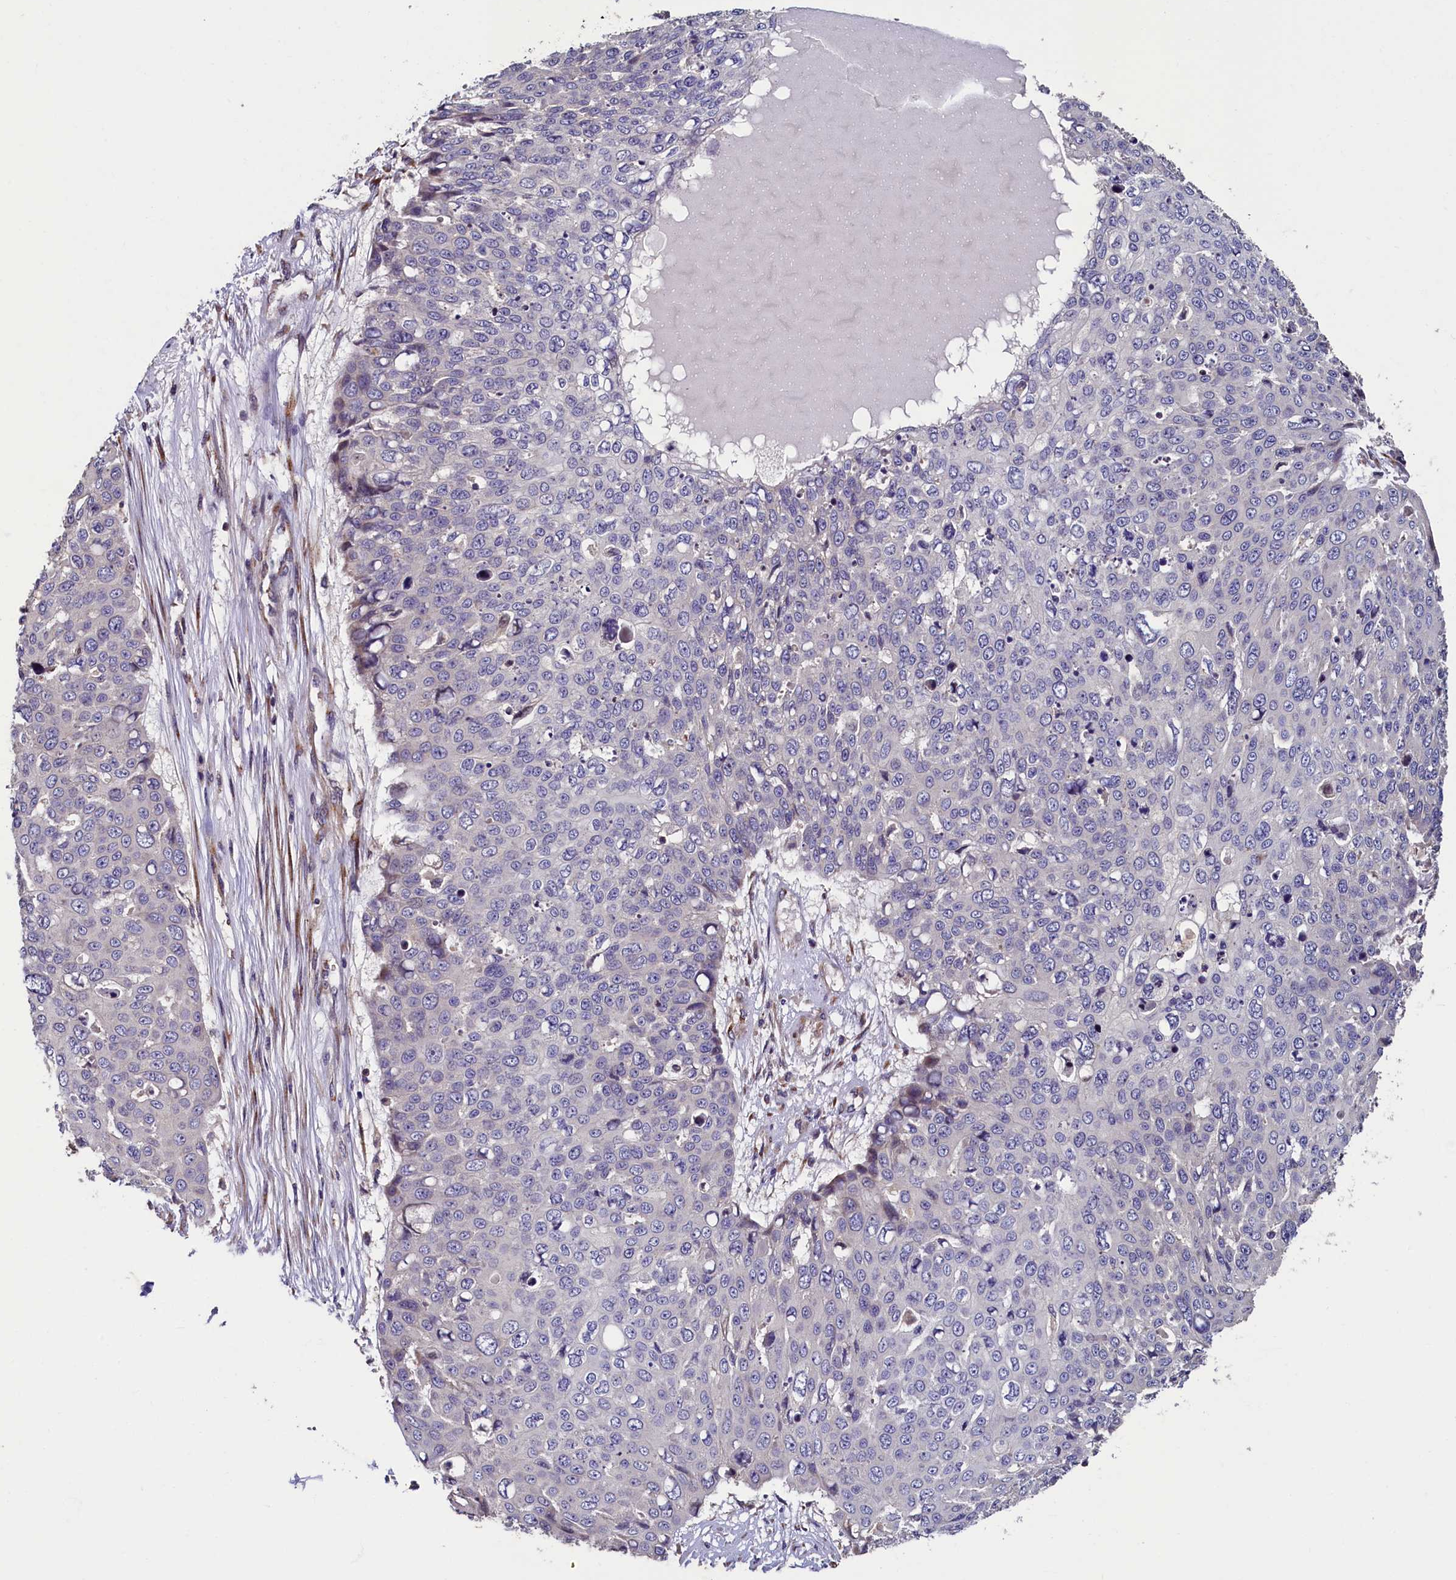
{"staining": {"intensity": "negative", "quantity": "none", "location": "none"}, "tissue": "skin cancer", "cell_type": "Tumor cells", "image_type": "cancer", "snomed": [{"axis": "morphology", "description": "Squamous cell carcinoma, NOS"}, {"axis": "topography", "description": "Skin"}], "caption": "Immunohistochemistry of human skin squamous cell carcinoma demonstrates no positivity in tumor cells.", "gene": "TMEM181", "patient": {"sex": "male", "age": 71}}